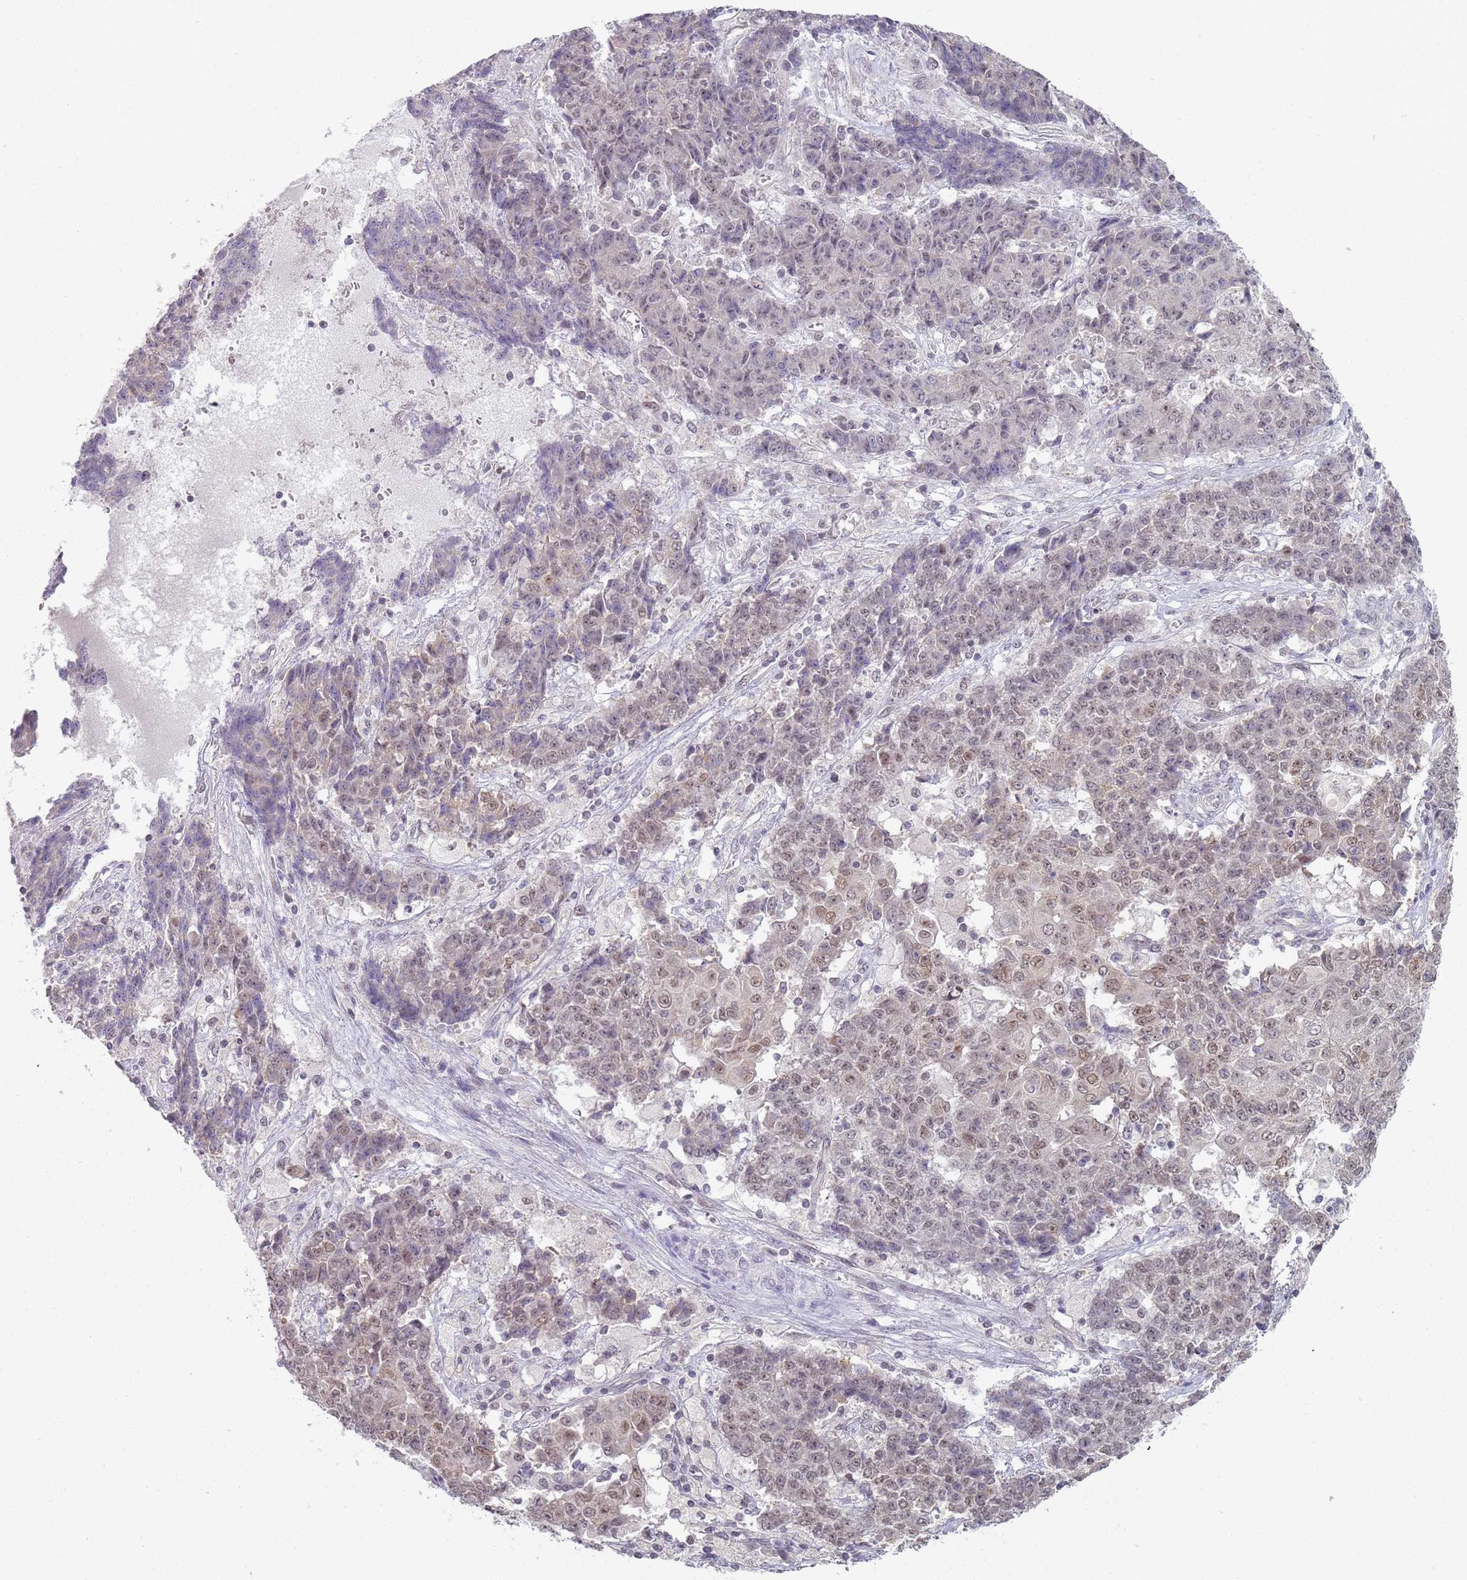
{"staining": {"intensity": "moderate", "quantity": "25%-75%", "location": "nuclear"}, "tissue": "ovarian cancer", "cell_type": "Tumor cells", "image_type": "cancer", "snomed": [{"axis": "morphology", "description": "Carcinoma, endometroid"}, {"axis": "topography", "description": "Ovary"}], "caption": "Tumor cells exhibit medium levels of moderate nuclear staining in approximately 25%-75% of cells in human ovarian cancer.", "gene": "SMARCAL1", "patient": {"sex": "female", "age": 42}}